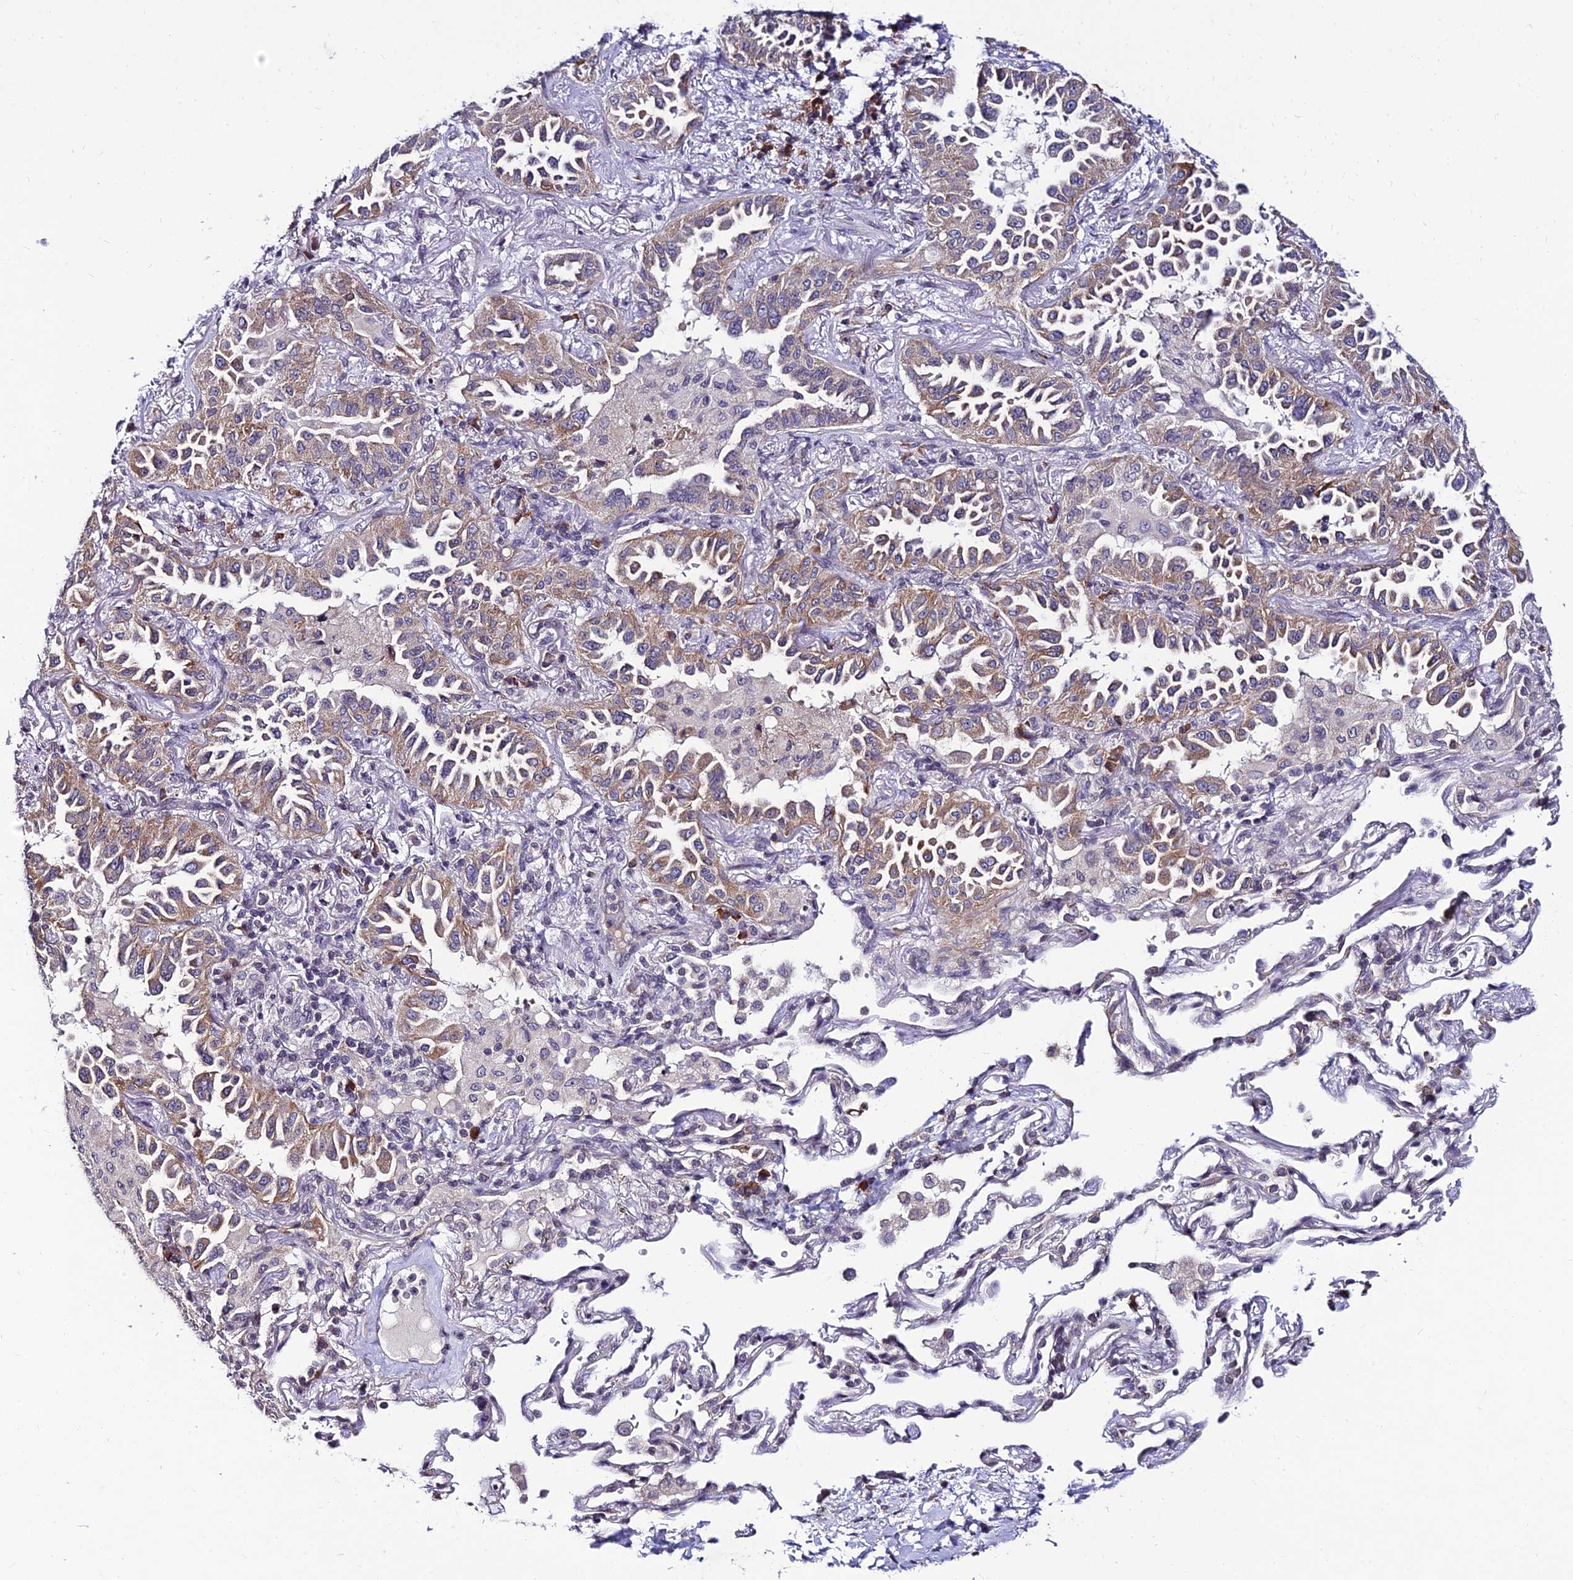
{"staining": {"intensity": "weak", "quantity": "25%-75%", "location": "cytoplasmic/membranous"}, "tissue": "lung cancer", "cell_type": "Tumor cells", "image_type": "cancer", "snomed": [{"axis": "morphology", "description": "Adenocarcinoma, NOS"}, {"axis": "topography", "description": "Lung"}], "caption": "Adenocarcinoma (lung) tissue shows weak cytoplasmic/membranous positivity in approximately 25%-75% of tumor cells", "gene": "CDNF", "patient": {"sex": "female", "age": 69}}